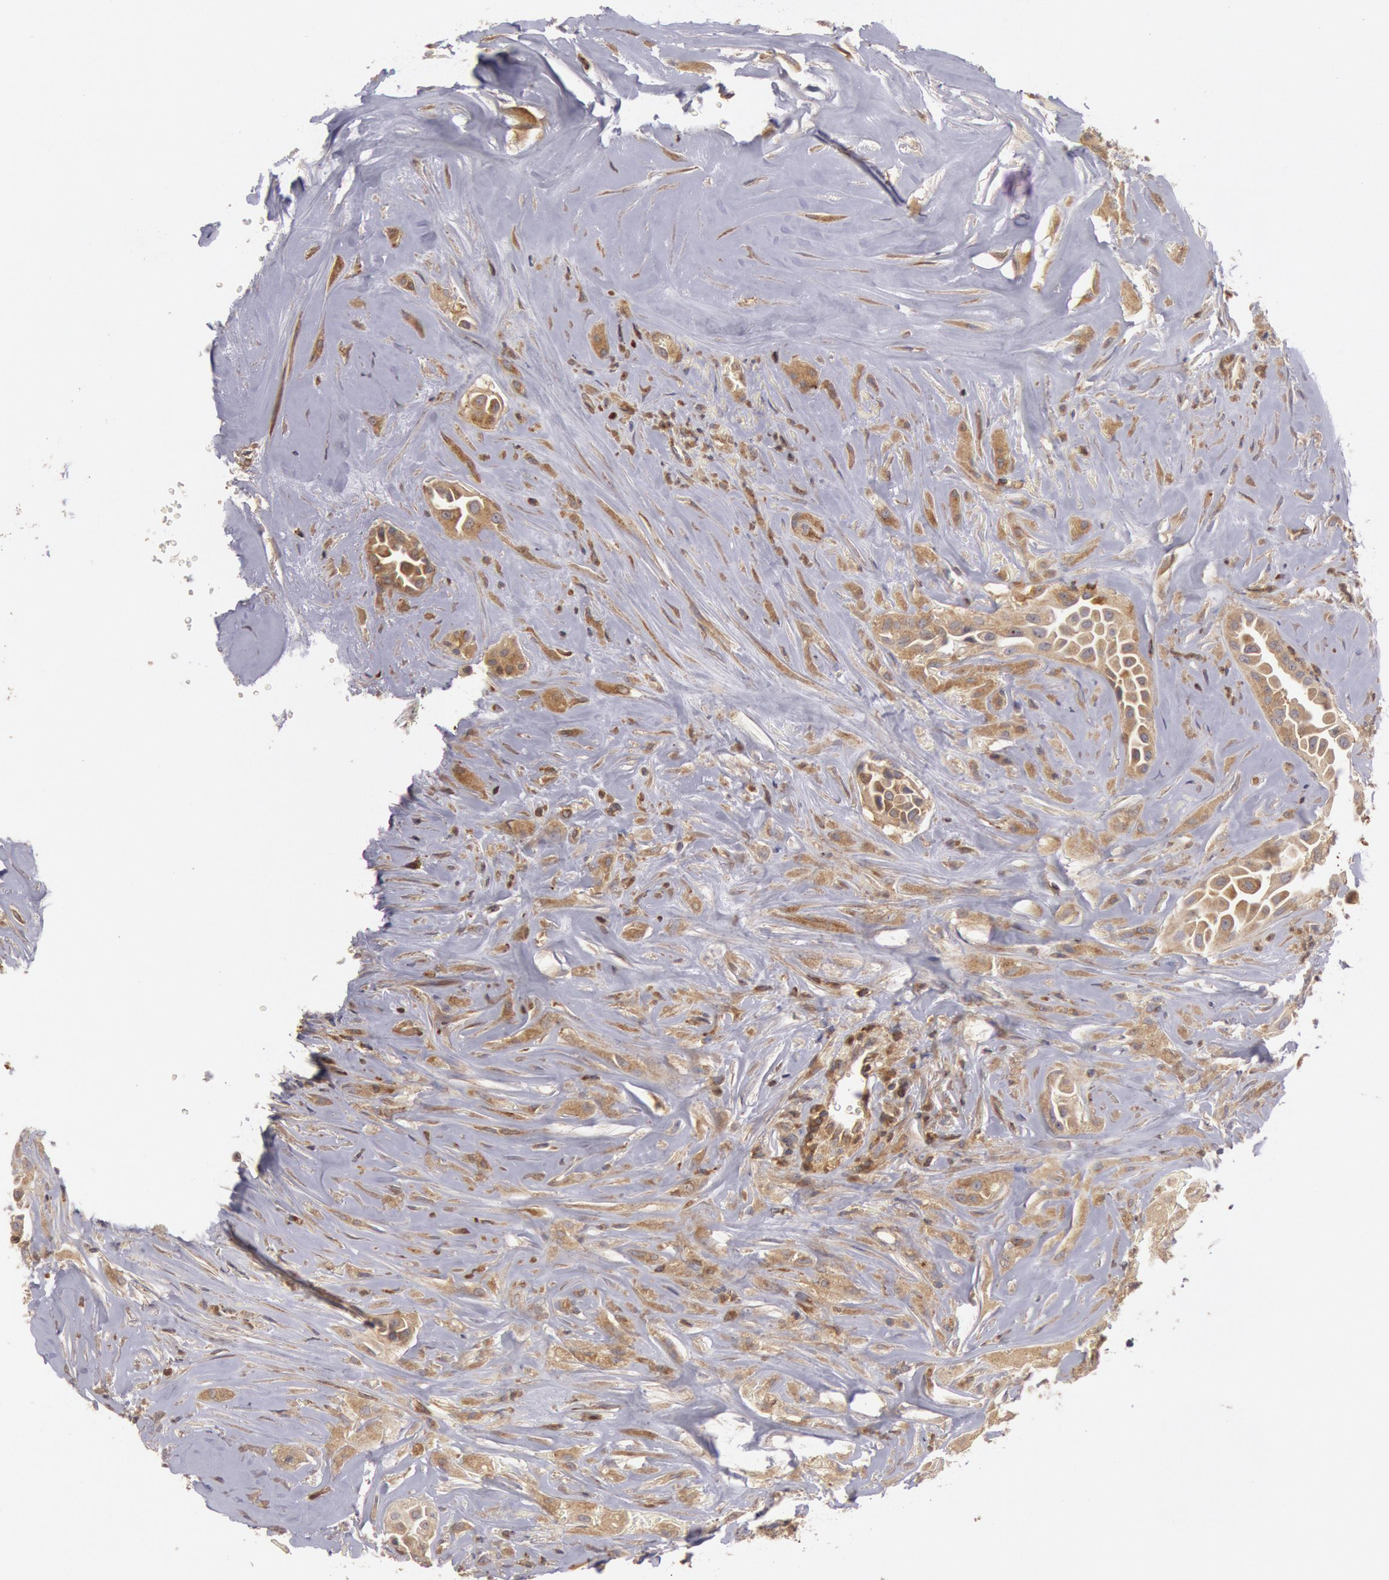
{"staining": {"intensity": "moderate", "quantity": "25%-75%", "location": "cytoplasmic/membranous"}, "tissue": "thyroid cancer", "cell_type": "Tumor cells", "image_type": "cancer", "snomed": [{"axis": "morphology", "description": "Papillary adenocarcinoma, NOS"}, {"axis": "topography", "description": "Thyroid gland"}], "caption": "Human papillary adenocarcinoma (thyroid) stained with a brown dye shows moderate cytoplasmic/membranous positive positivity in about 25%-75% of tumor cells.", "gene": "PIK3R1", "patient": {"sex": "male", "age": 87}}